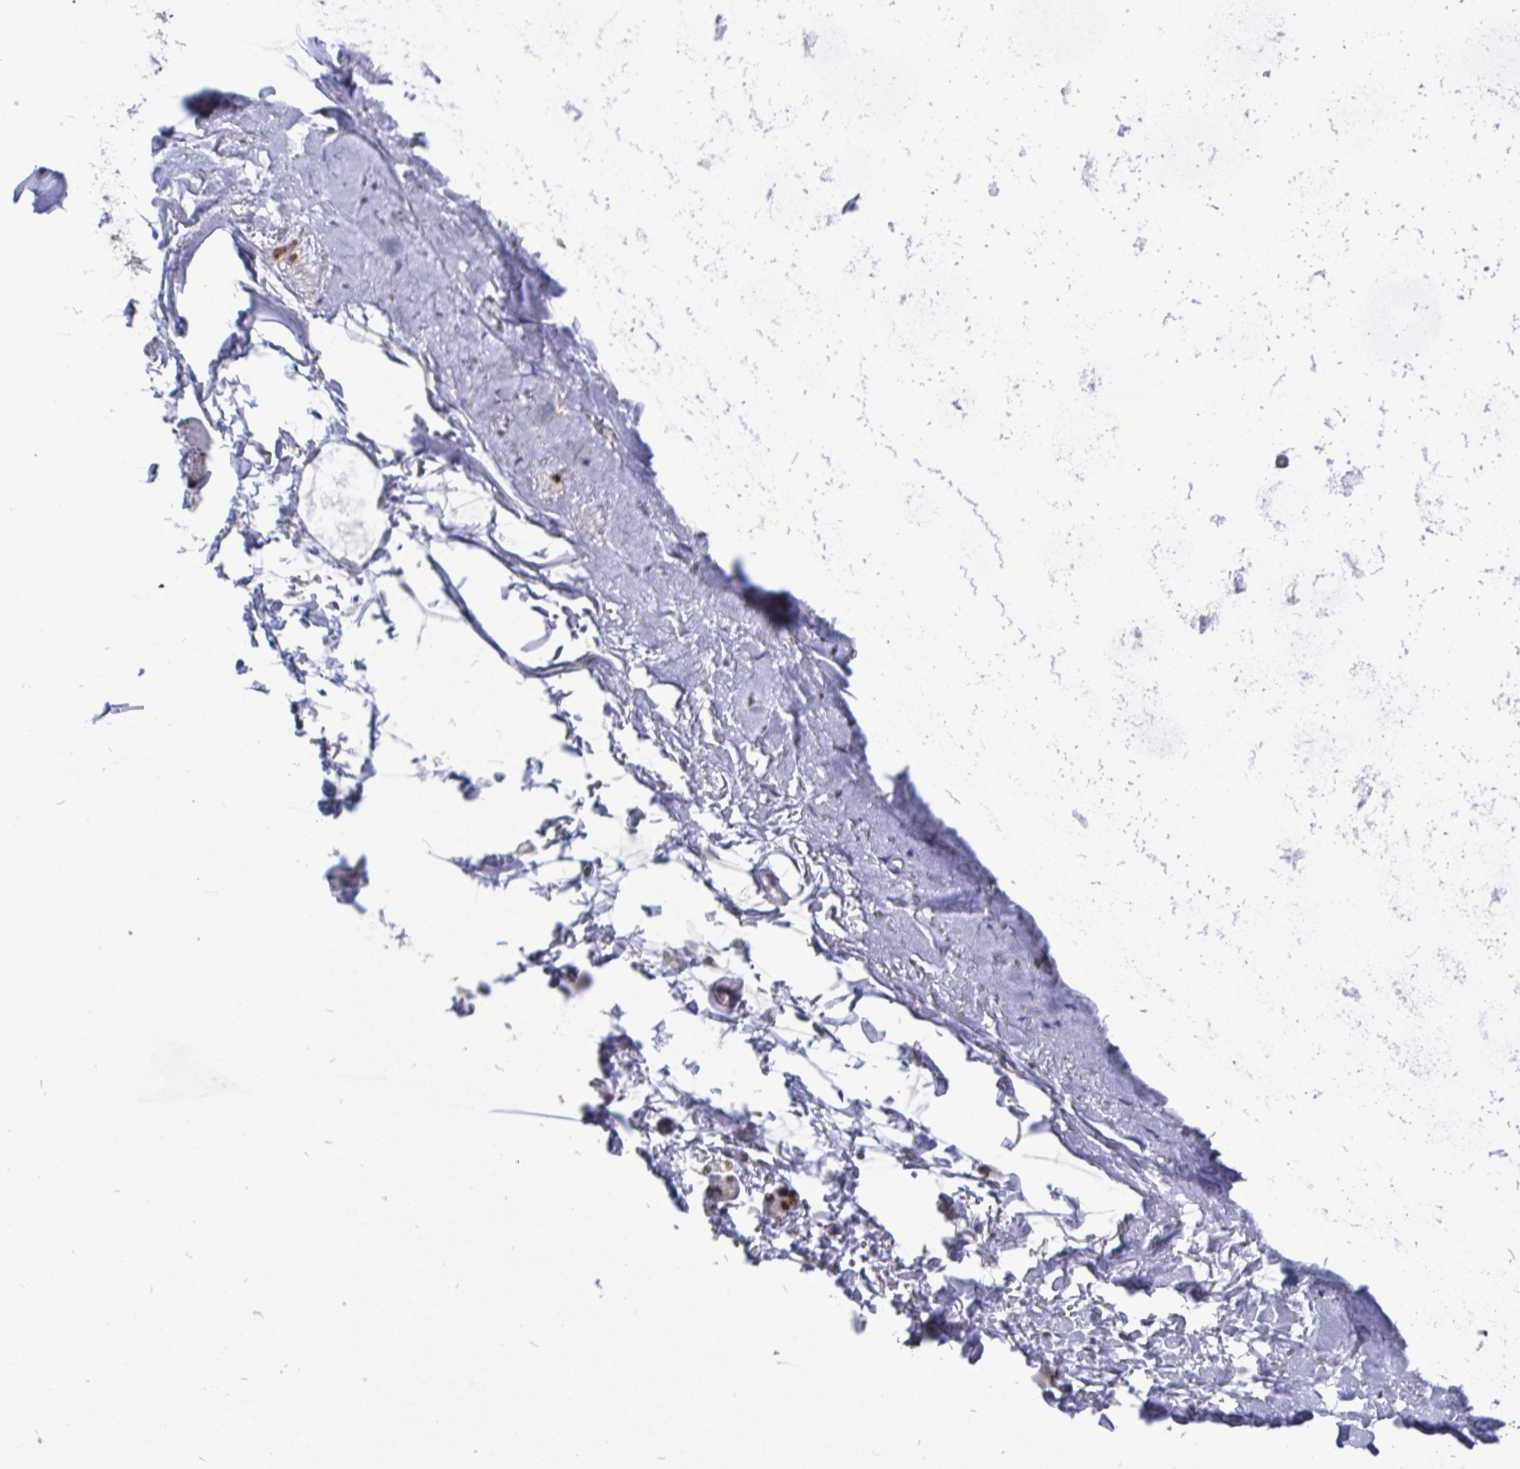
{"staining": {"intensity": "negative", "quantity": "none", "location": "none"}, "tissue": "soft tissue", "cell_type": "Fibroblasts", "image_type": "normal", "snomed": [{"axis": "morphology", "description": "Normal tissue, NOS"}, {"axis": "topography", "description": "Cartilage tissue"}, {"axis": "topography", "description": "Bronchus"}], "caption": "Immunohistochemical staining of normal soft tissue exhibits no significant positivity in fibroblasts.", "gene": "EMD", "patient": {"sex": "female", "age": 79}}